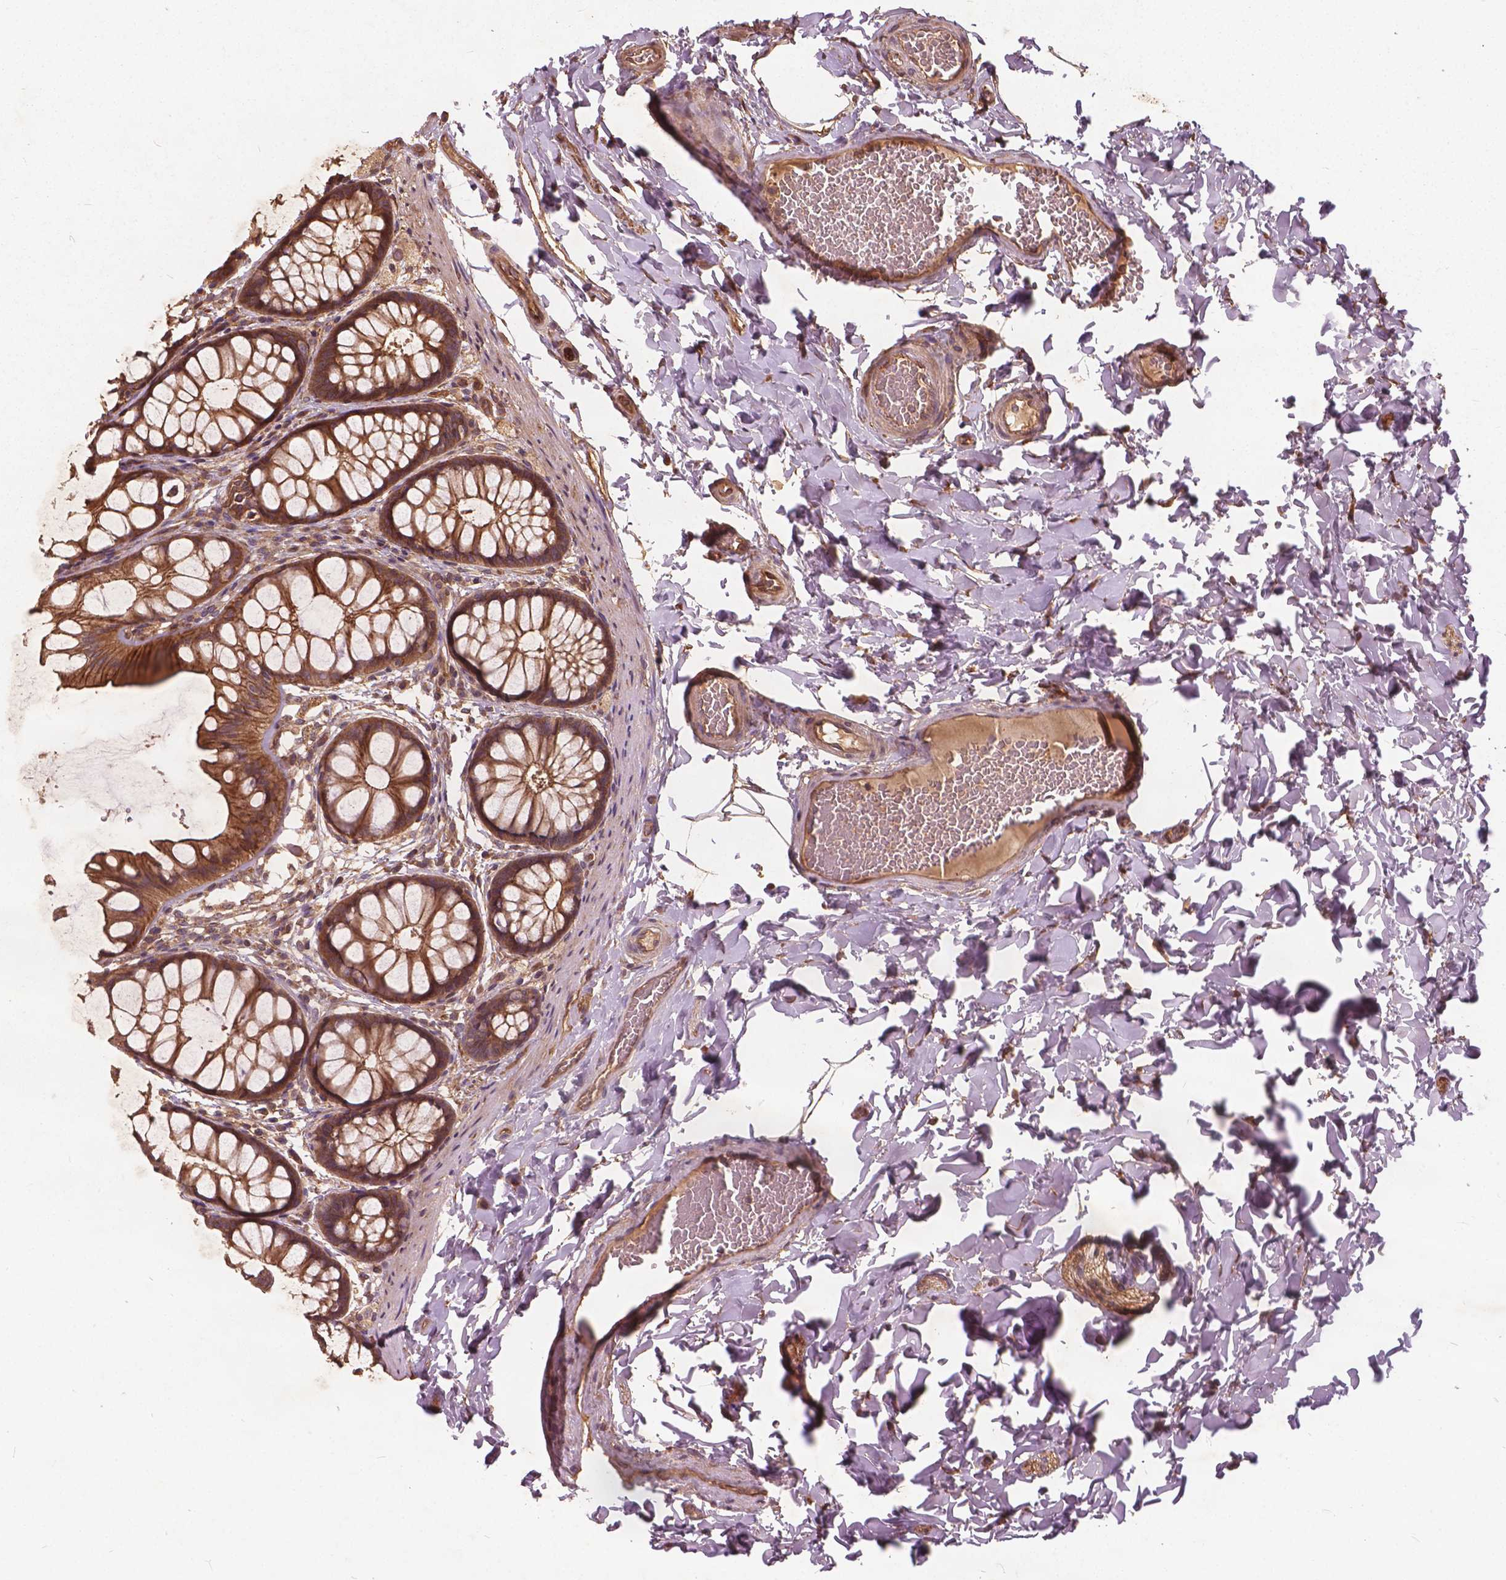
{"staining": {"intensity": "moderate", "quantity": ">75%", "location": "cytoplasmic/membranous"}, "tissue": "colon", "cell_type": "Endothelial cells", "image_type": "normal", "snomed": [{"axis": "morphology", "description": "Normal tissue, NOS"}, {"axis": "topography", "description": "Colon"}], "caption": "A high-resolution image shows immunohistochemistry (IHC) staining of unremarkable colon, which displays moderate cytoplasmic/membranous expression in approximately >75% of endothelial cells.", "gene": "UBXN2A", "patient": {"sex": "male", "age": 47}}